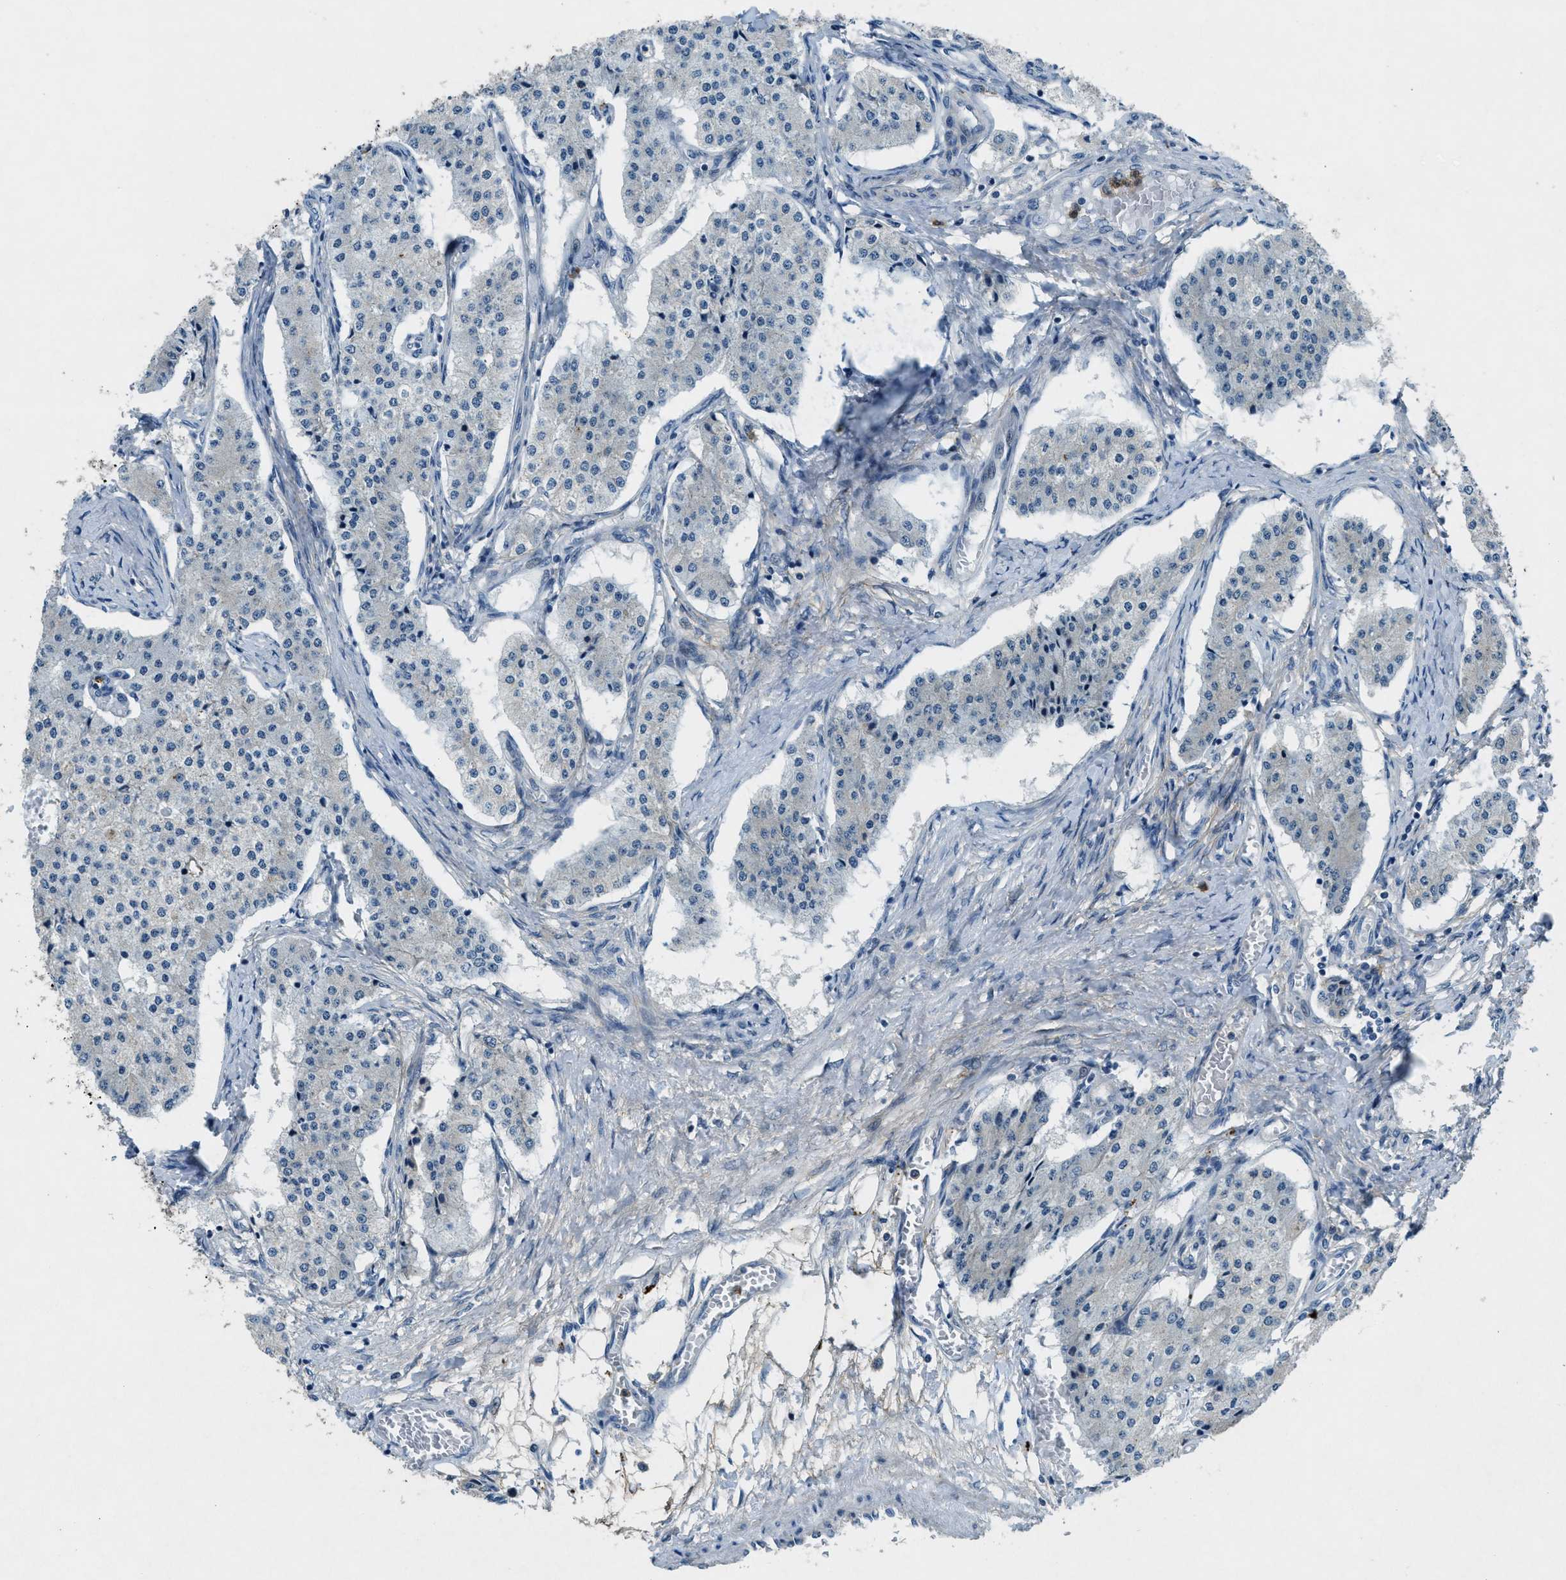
{"staining": {"intensity": "negative", "quantity": "none", "location": "none"}, "tissue": "carcinoid", "cell_type": "Tumor cells", "image_type": "cancer", "snomed": [{"axis": "morphology", "description": "Carcinoid, malignant, NOS"}, {"axis": "topography", "description": "Colon"}], "caption": "An image of human carcinoid (malignant) is negative for staining in tumor cells. (DAB (3,3'-diaminobenzidine) immunohistochemistry visualized using brightfield microscopy, high magnification).", "gene": "SNX14", "patient": {"sex": "female", "age": 52}}